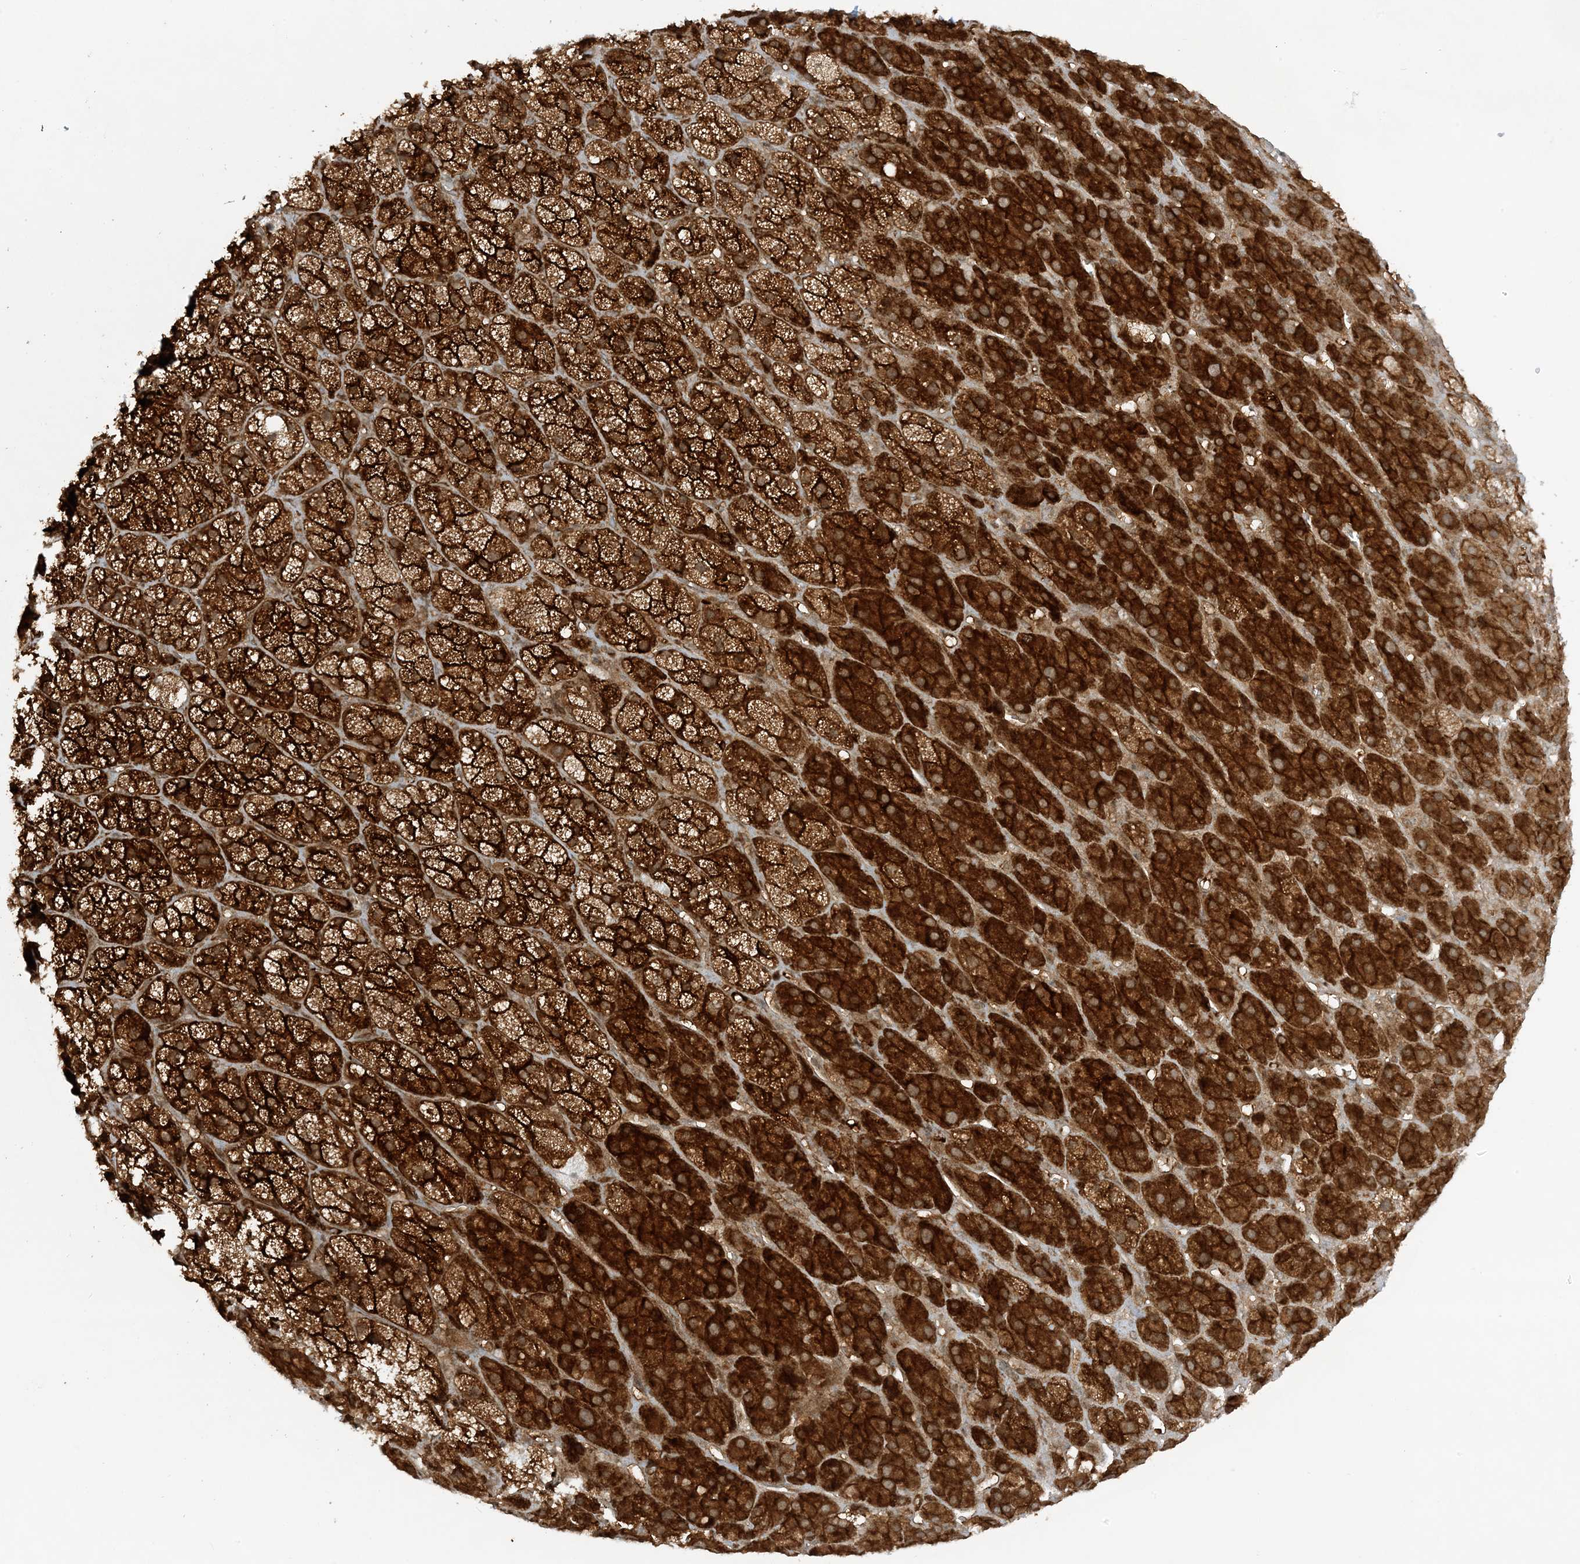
{"staining": {"intensity": "strong", "quantity": ">75%", "location": "cytoplasmic/membranous"}, "tissue": "adrenal gland", "cell_type": "Glandular cells", "image_type": "normal", "snomed": [{"axis": "morphology", "description": "Normal tissue, NOS"}, {"axis": "topography", "description": "Adrenal gland"}], "caption": "Adrenal gland stained with immunohistochemistry (IHC) reveals strong cytoplasmic/membranous expression in about >75% of glandular cells. Nuclei are stained in blue.", "gene": "CERT1", "patient": {"sex": "male", "age": 61}}